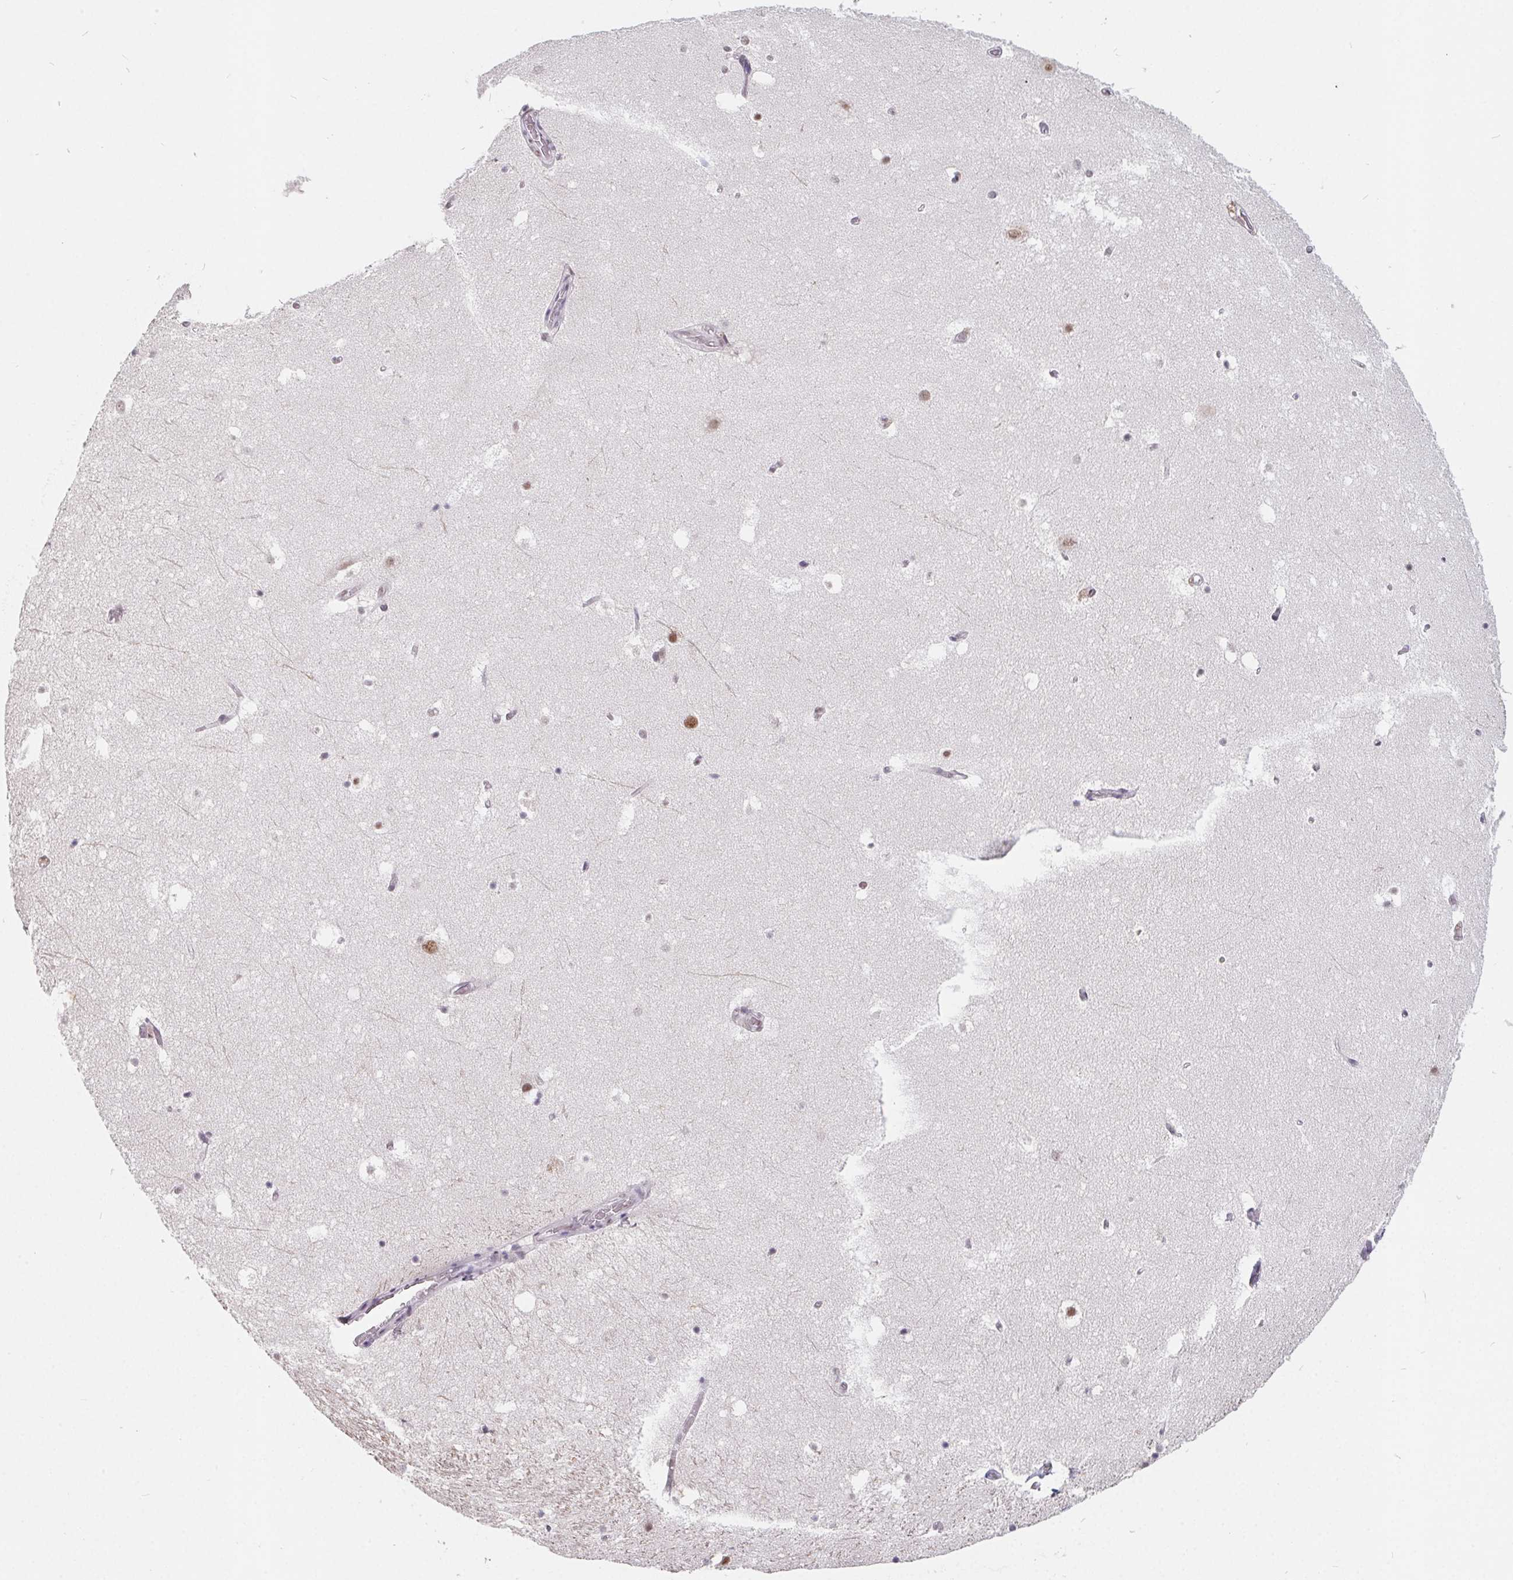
{"staining": {"intensity": "weak", "quantity": "<25%", "location": "nuclear"}, "tissue": "hippocampus", "cell_type": "Glial cells", "image_type": "normal", "snomed": [{"axis": "morphology", "description": "Normal tissue, NOS"}, {"axis": "topography", "description": "Hippocampus"}], "caption": "Glial cells are negative for protein expression in unremarkable human hippocampus. The staining was performed using DAB to visualize the protein expression in brown, while the nuclei were stained in blue with hematoxylin (Magnification: 20x).", "gene": "TCERG1", "patient": {"sex": "female", "age": 52}}